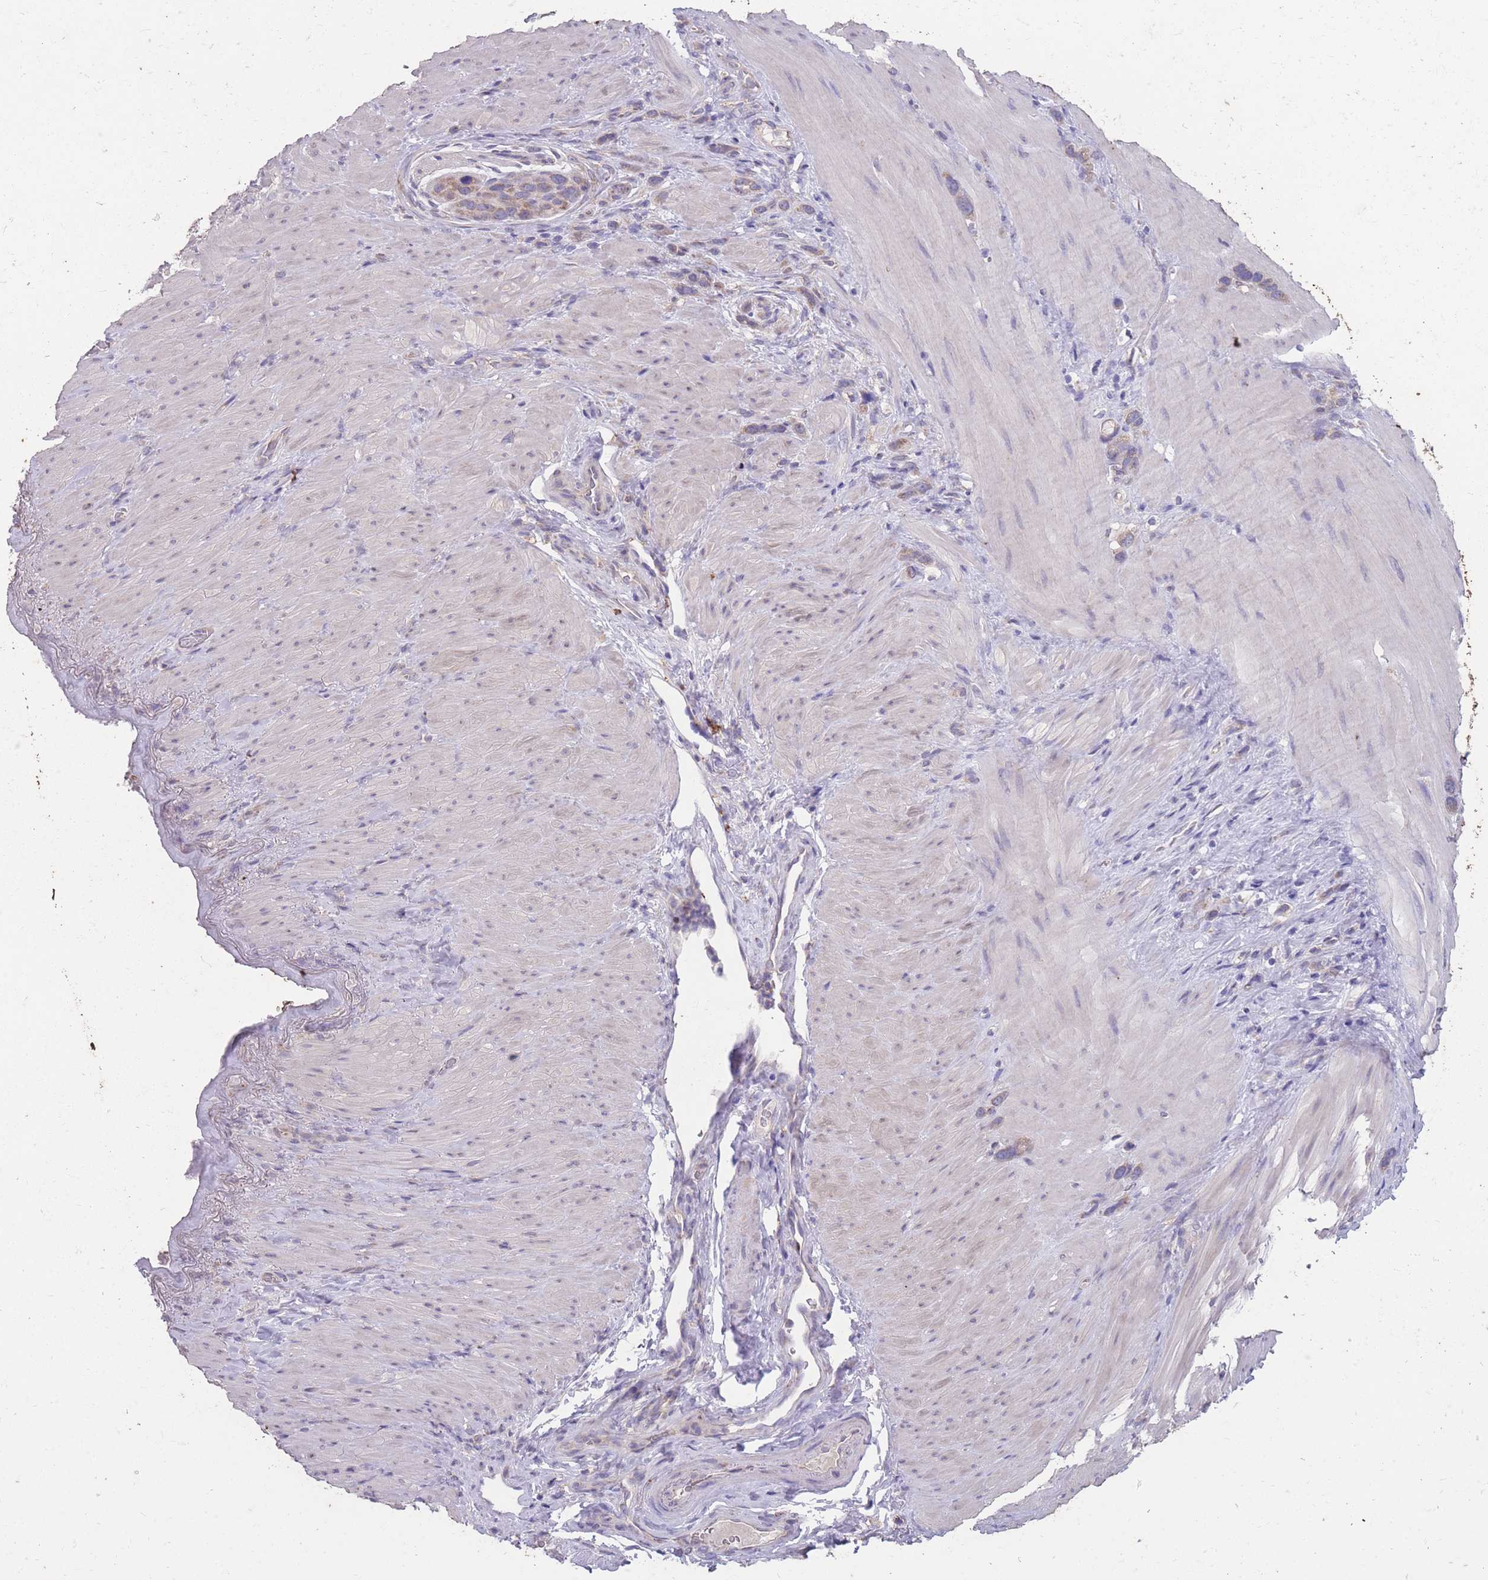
{"staining": {"intensity": "weak", "quantity": ">75%", "location": "cytoplasmic/membranous"}, "tissue": "stomach cancer", "cell_type": "Tumor cells", "image_type": "cancer", "snomed": [{"axis": "morphology", "description": "Adenocarcinoma, NOS"}, {"axis": "topography", "description": "Stomach"}], "caption": "Immunohistochemistry (DAB) staining of human stomach cancer (adenocarcinoma) exhibits weak cytoplasmic/membranous protein positivity in approximately >75% of tumor cells.", "gene": "STIM2", "patient": {"sex": "female", "age": 65}}